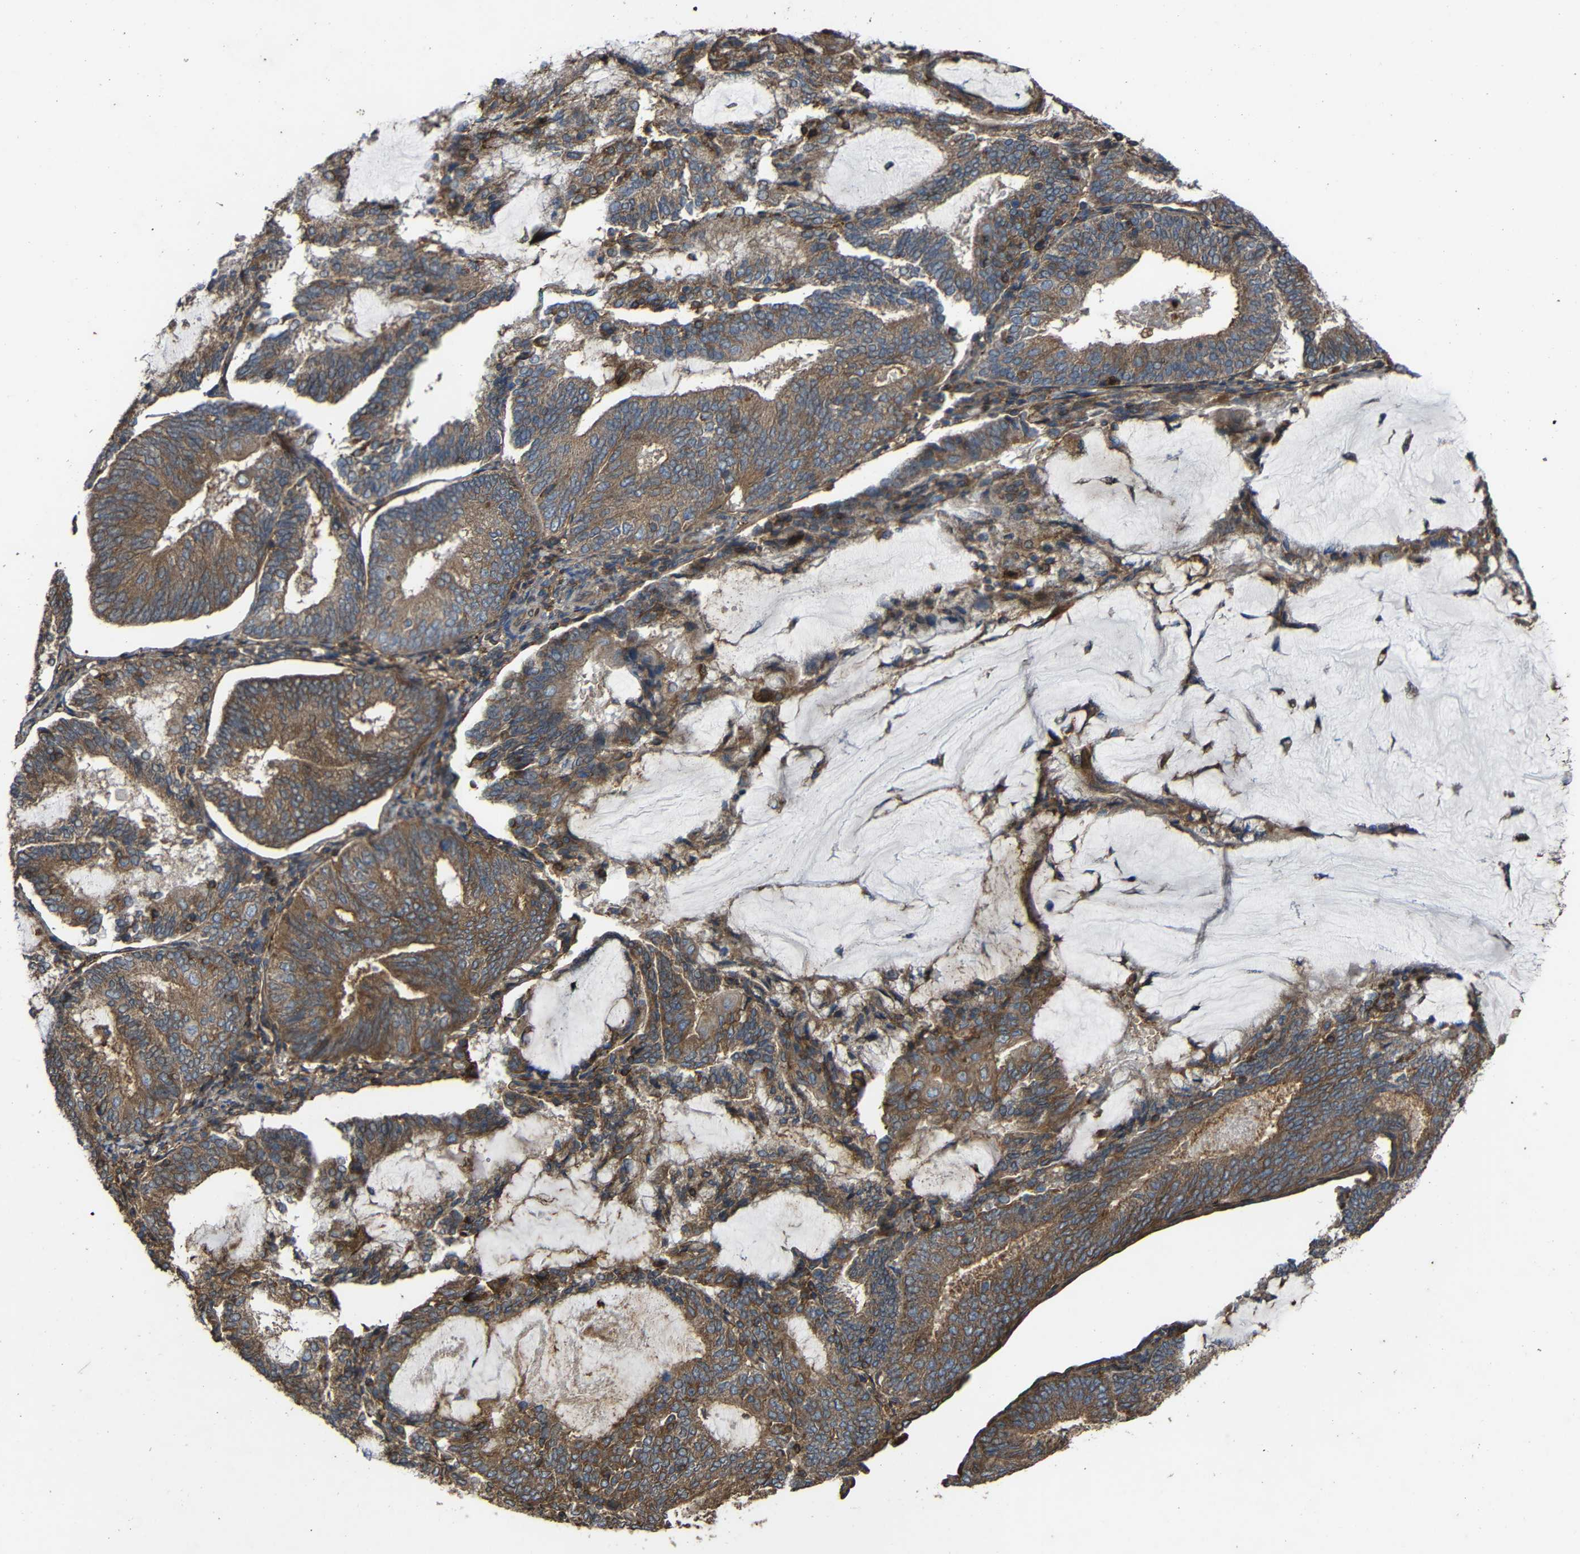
{"staining": {"intensity": "moderate", "quantity": ">75%", "location": "cytoplasmic/membranous"}, "tissue": "endometrial cancer", "cell_type": "Tumor cells", "image_type": "cancer", "snomed": [{"axis": "morphology", "description": "Adenocarcinoma, NOS"}, {"axis": "topography", "description": "Endometrium"}], "caption": "This is an image of immunohistochemistry (IHC) staining of adenocarcinoma (endometrial), which shows moderate positivity in the cytoplasmic/membranous of tumor cells.", "gene": "TREM2", "patient": {"sex": "female", "age": 81}}